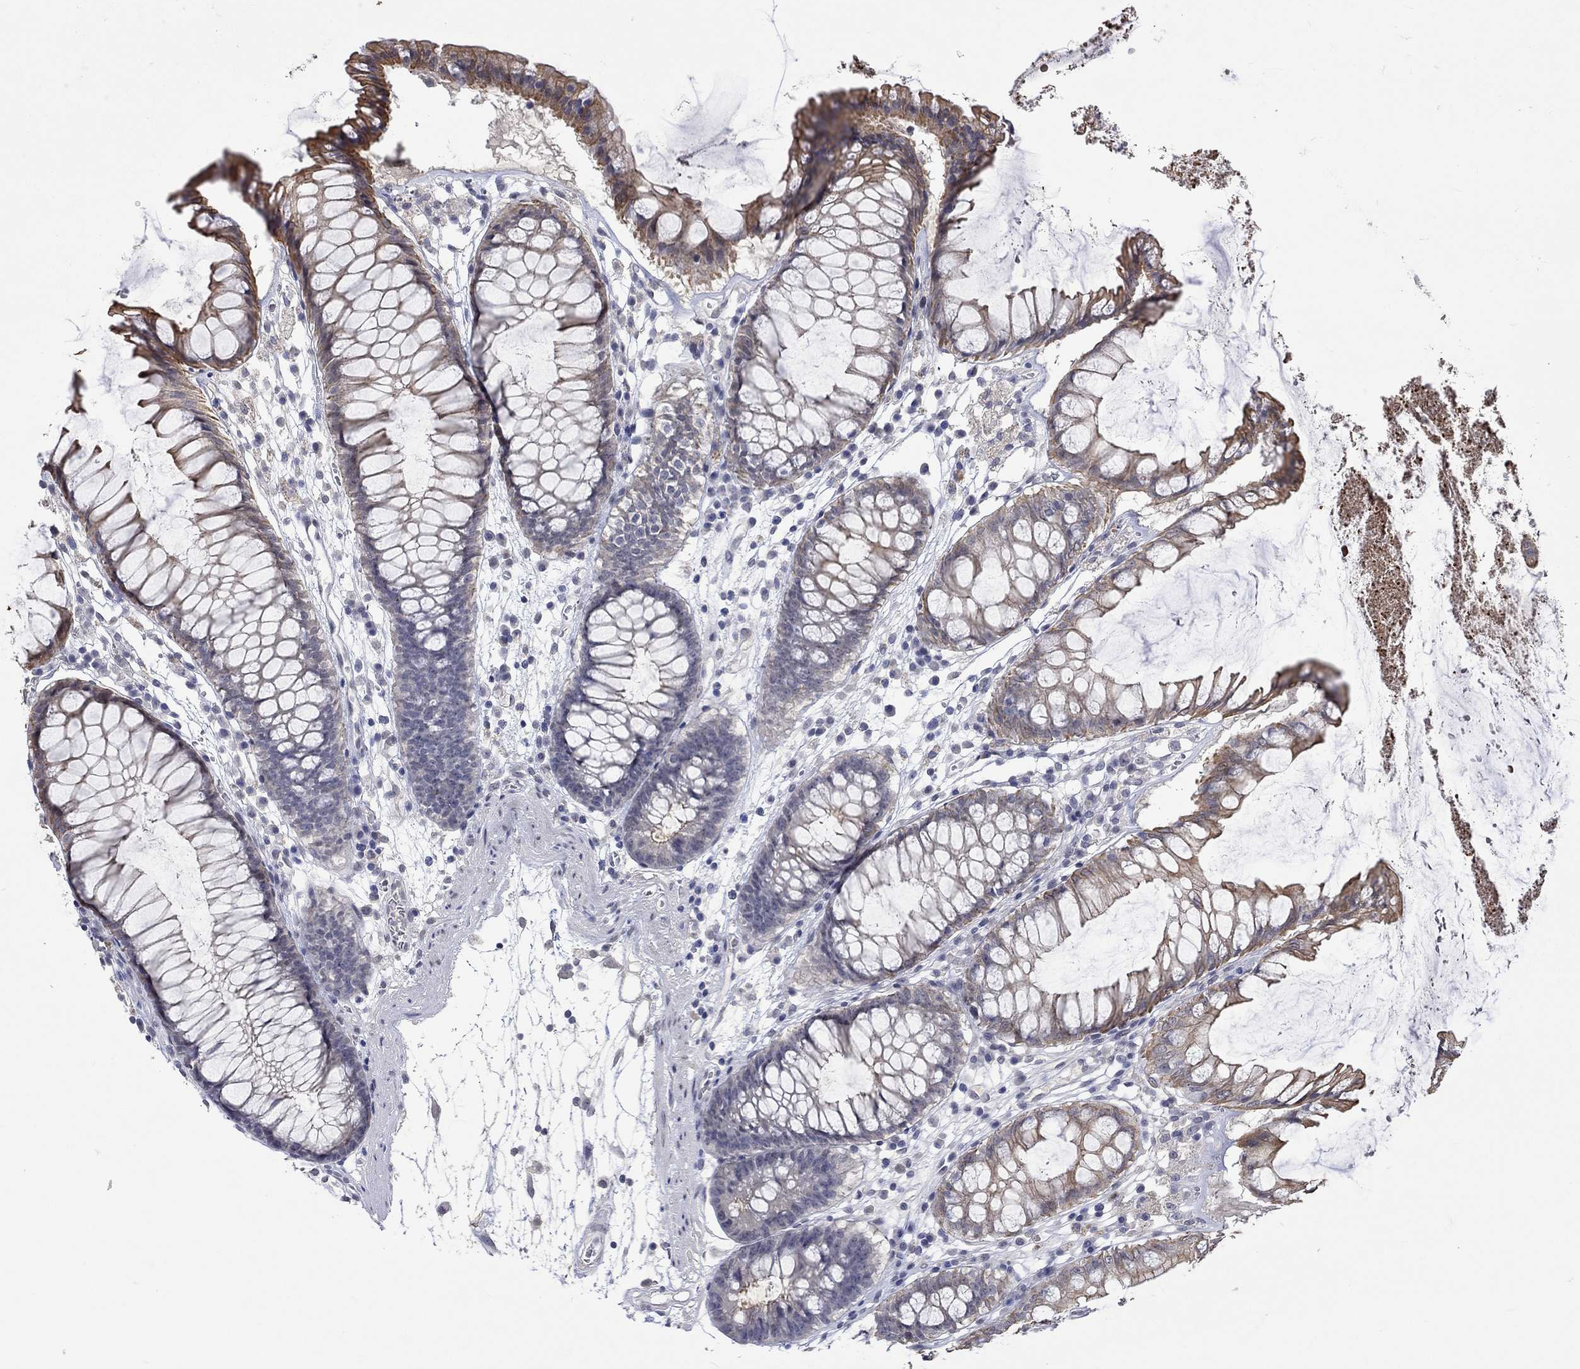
{"staining": {"intensity": "negative", "quantity": "none", "location": "none"}, "tissue": "colon", "cell_type": "Endothelial cells", "image_type": "normal", "snomed": [{"axis": "morphology", "description": "Normal tissue, NOS"}, {"axis": "morphology", "description": "Adenocarcinoma, NOS"}, {"axis": "topography", "description": "Colon"}], "caption": "This is an immunohistochemistry (IHC) histopathology image of benign human colon. There is no staining in endothelial cells.", "gene": "DDX3Y", "patient": {"sex": "male", "age": 65}}